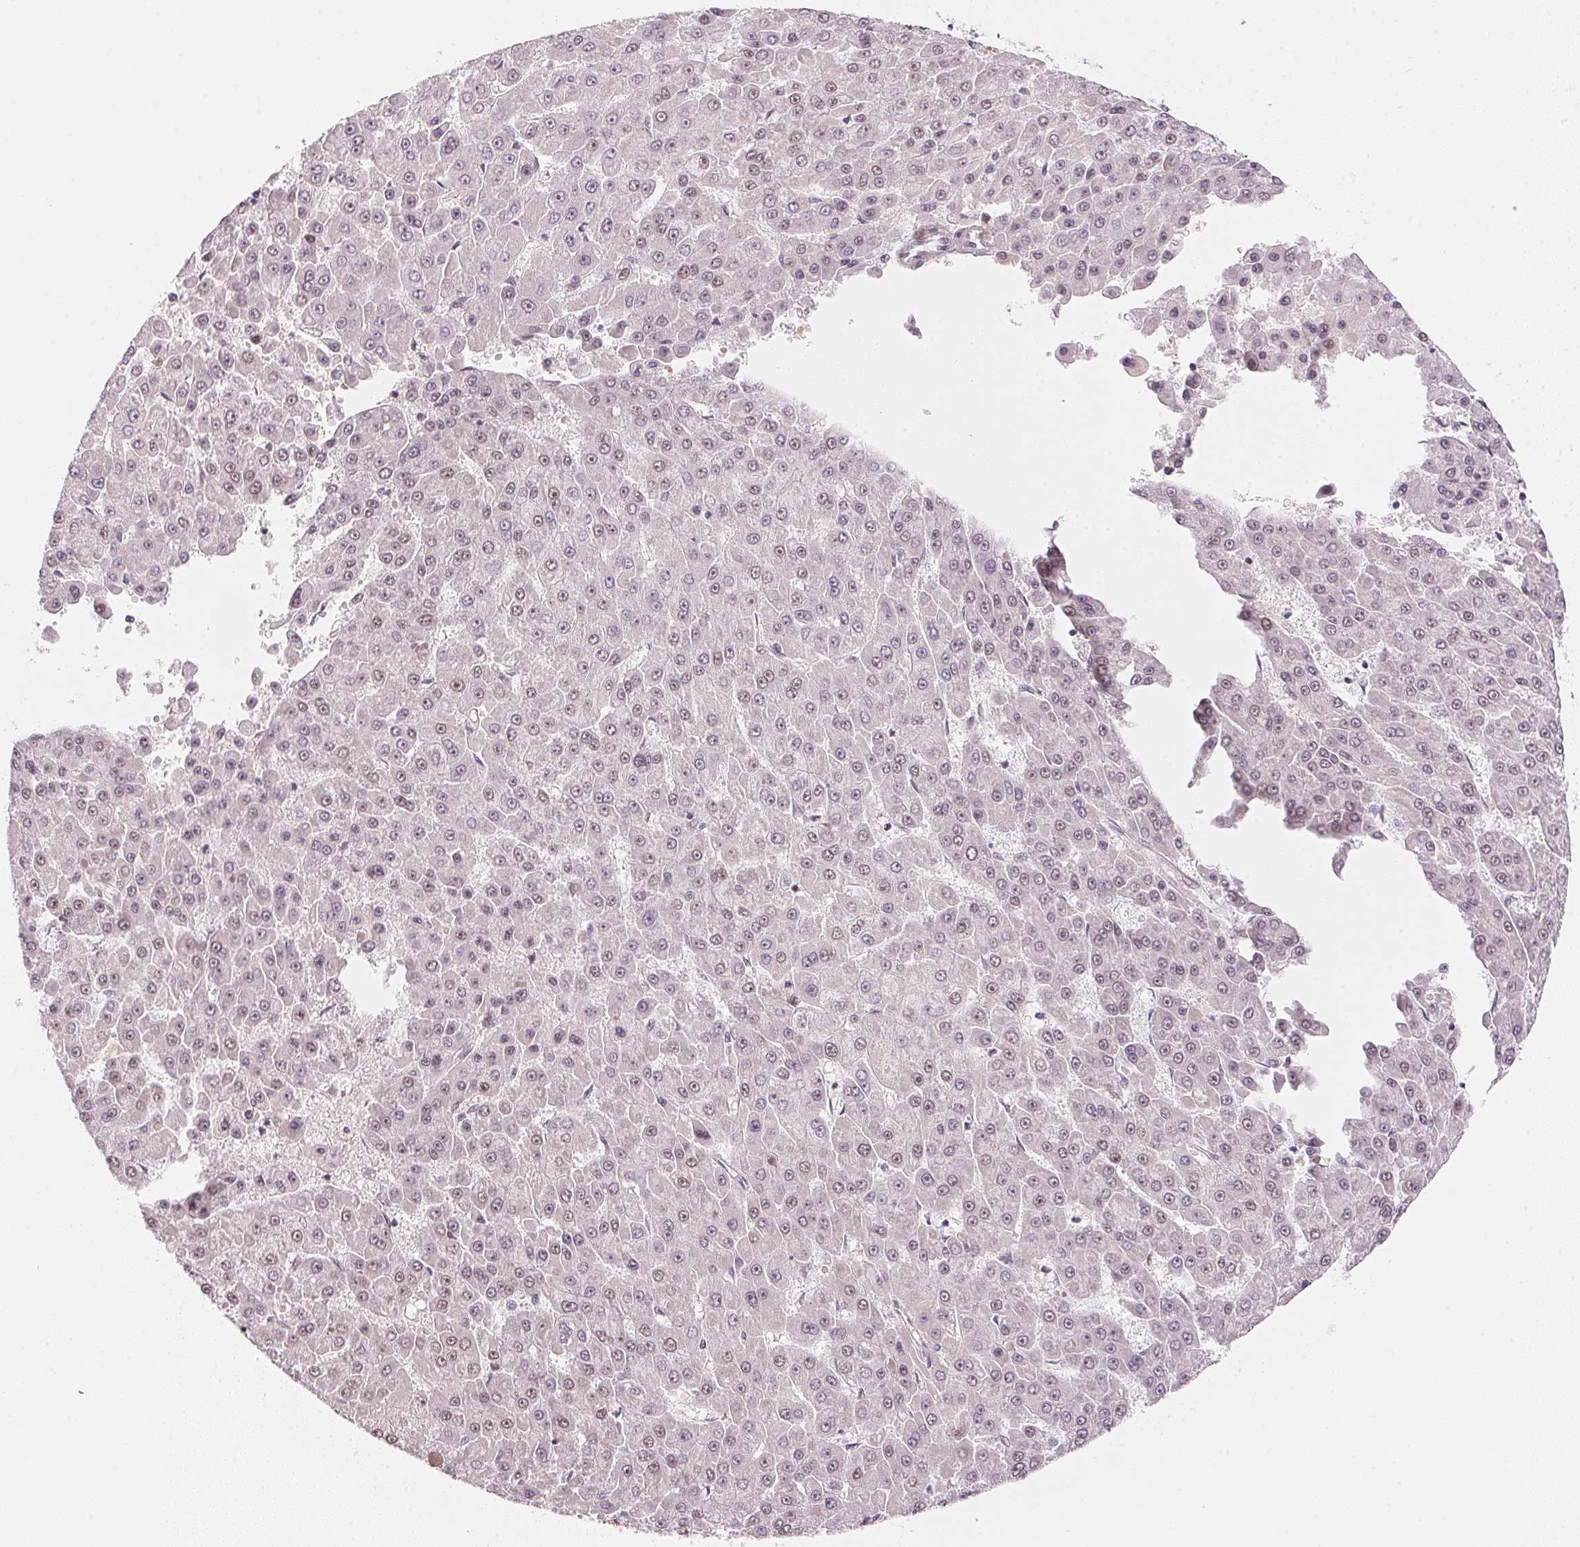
{"staining": {"intensity": "weak", "quantity": "<25%", "location": "nuclear"}, "tissue": "liver cancer", "cell_type": "Tumor cells", "image_type": "cancer", "snomed": [{"axis": "morphology", "description": "Carcinoma, Hepatocellular, NOS"}, {"axis": "topography", "description": "Liver"}], "caption": "High magnification brightfield microscopy of hepatocellular carcinoma (liver) stained with DAB (3,3'-diaminobenzidine) (brown) and counterstained with hematoxylin (blue): tumor cells show no significant positivity. (Brightfield microscopy of DAB (3,3'-diaminobenzidine) IHC at high magnification).", "gene": "KAT6A", "patient": {"sex": "male", "age": 78}}